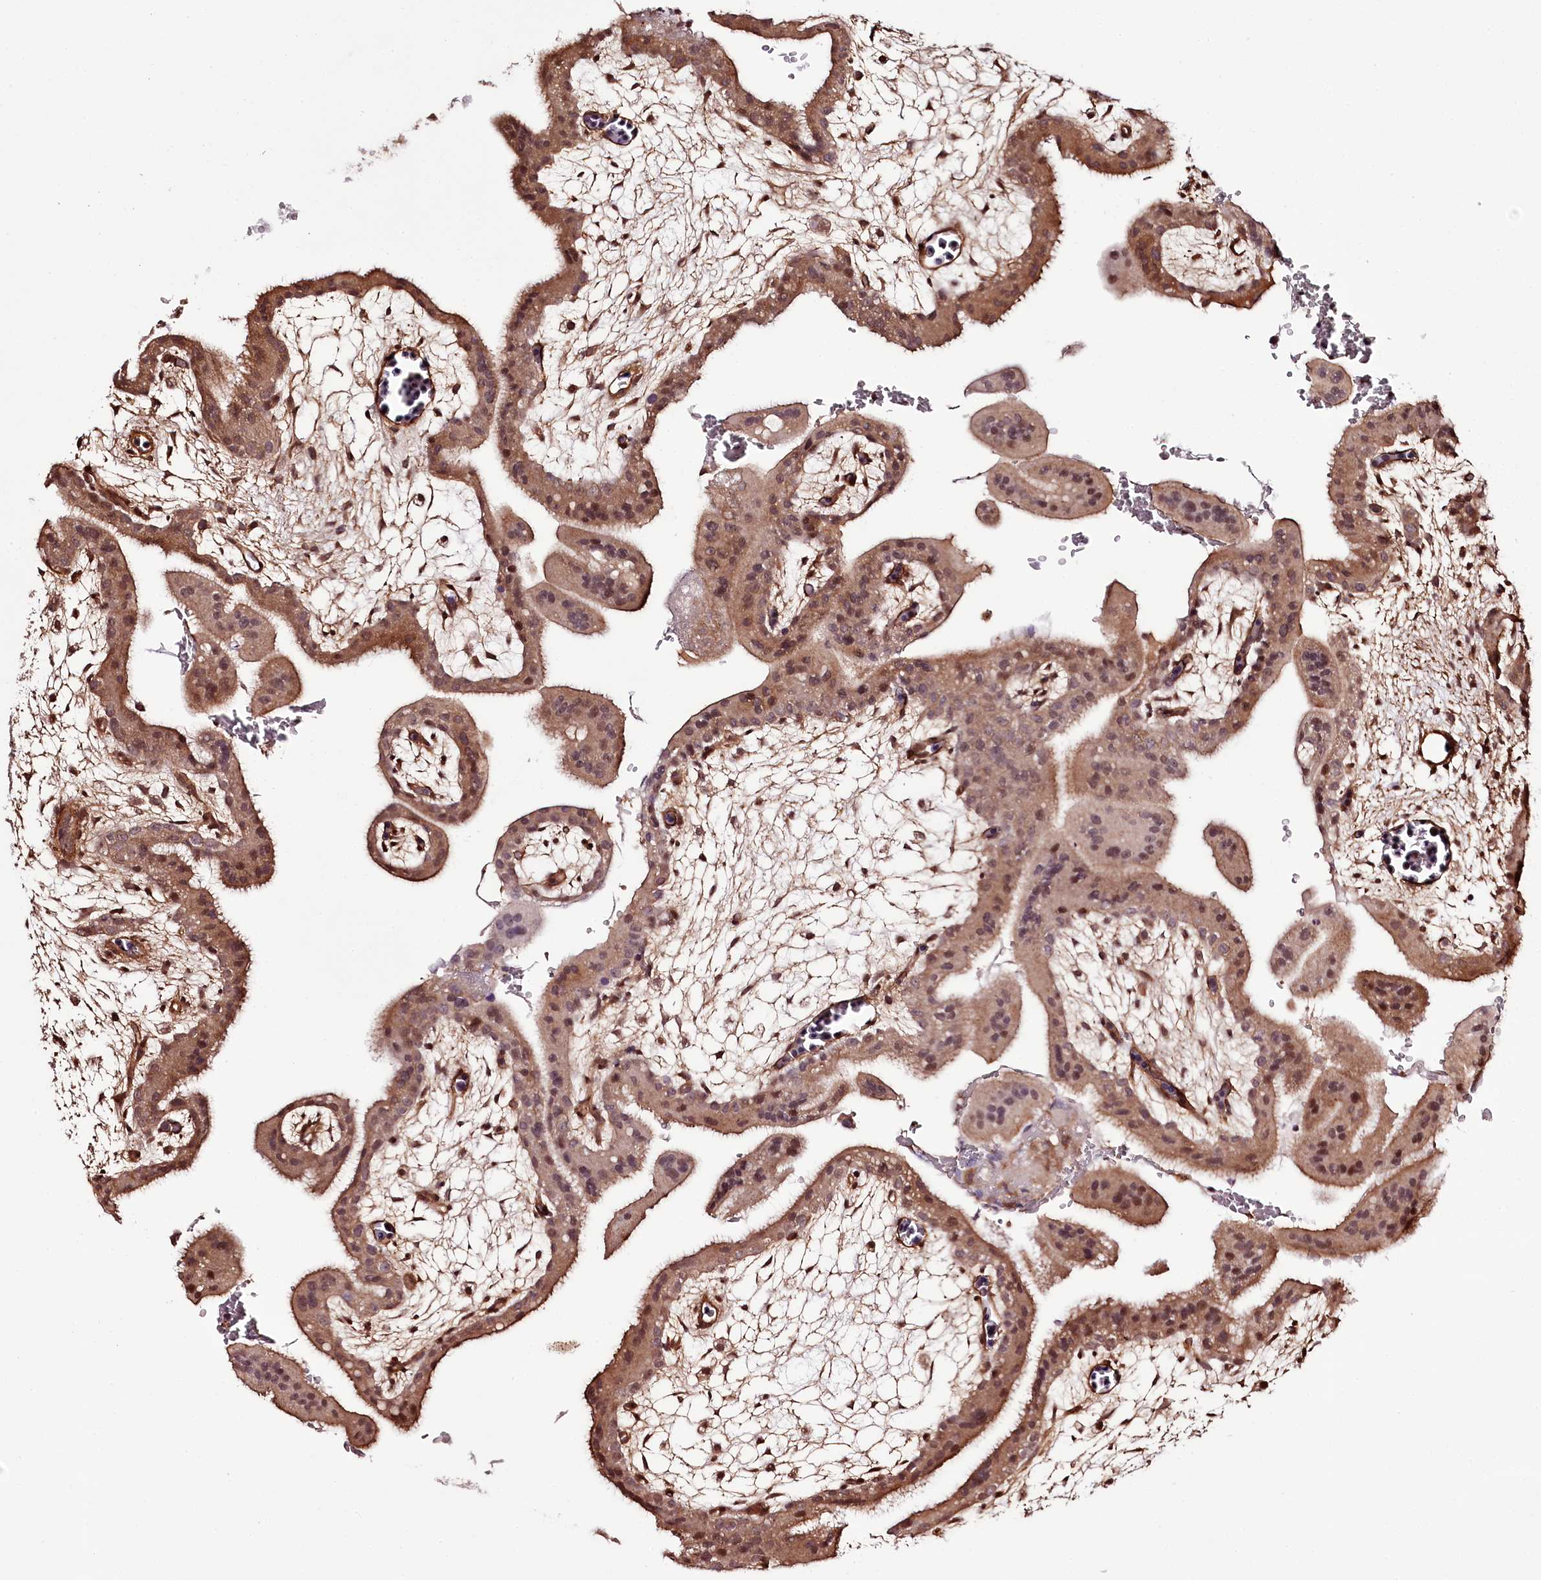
{"staining": {"intensity": "moderate", "quantity": ">75%", "location": "cytoplasmic/membranous,nuclear"}, "tissue": "placenta", "cell_type": "Decidual cells", "image_type": "normal", "snomed": [{"axis": "morphology", "description": "Normal tissue, NOS"}, {"axis": "topography", "description": "Placenta"}], "caption": "Moderate cytoplasmic/membranous,nuclear staining is appreciated in approximately >75% of decidual cells in unremarkable placenta. The protein is stained brown, and the nuclei are stained in blue (DAB (3,3'-diaminobenzidine) IHC with brightfield microscopy, high magnification).", "gene": "TTC33", "patient": {"sex": "female", "age": 35}}